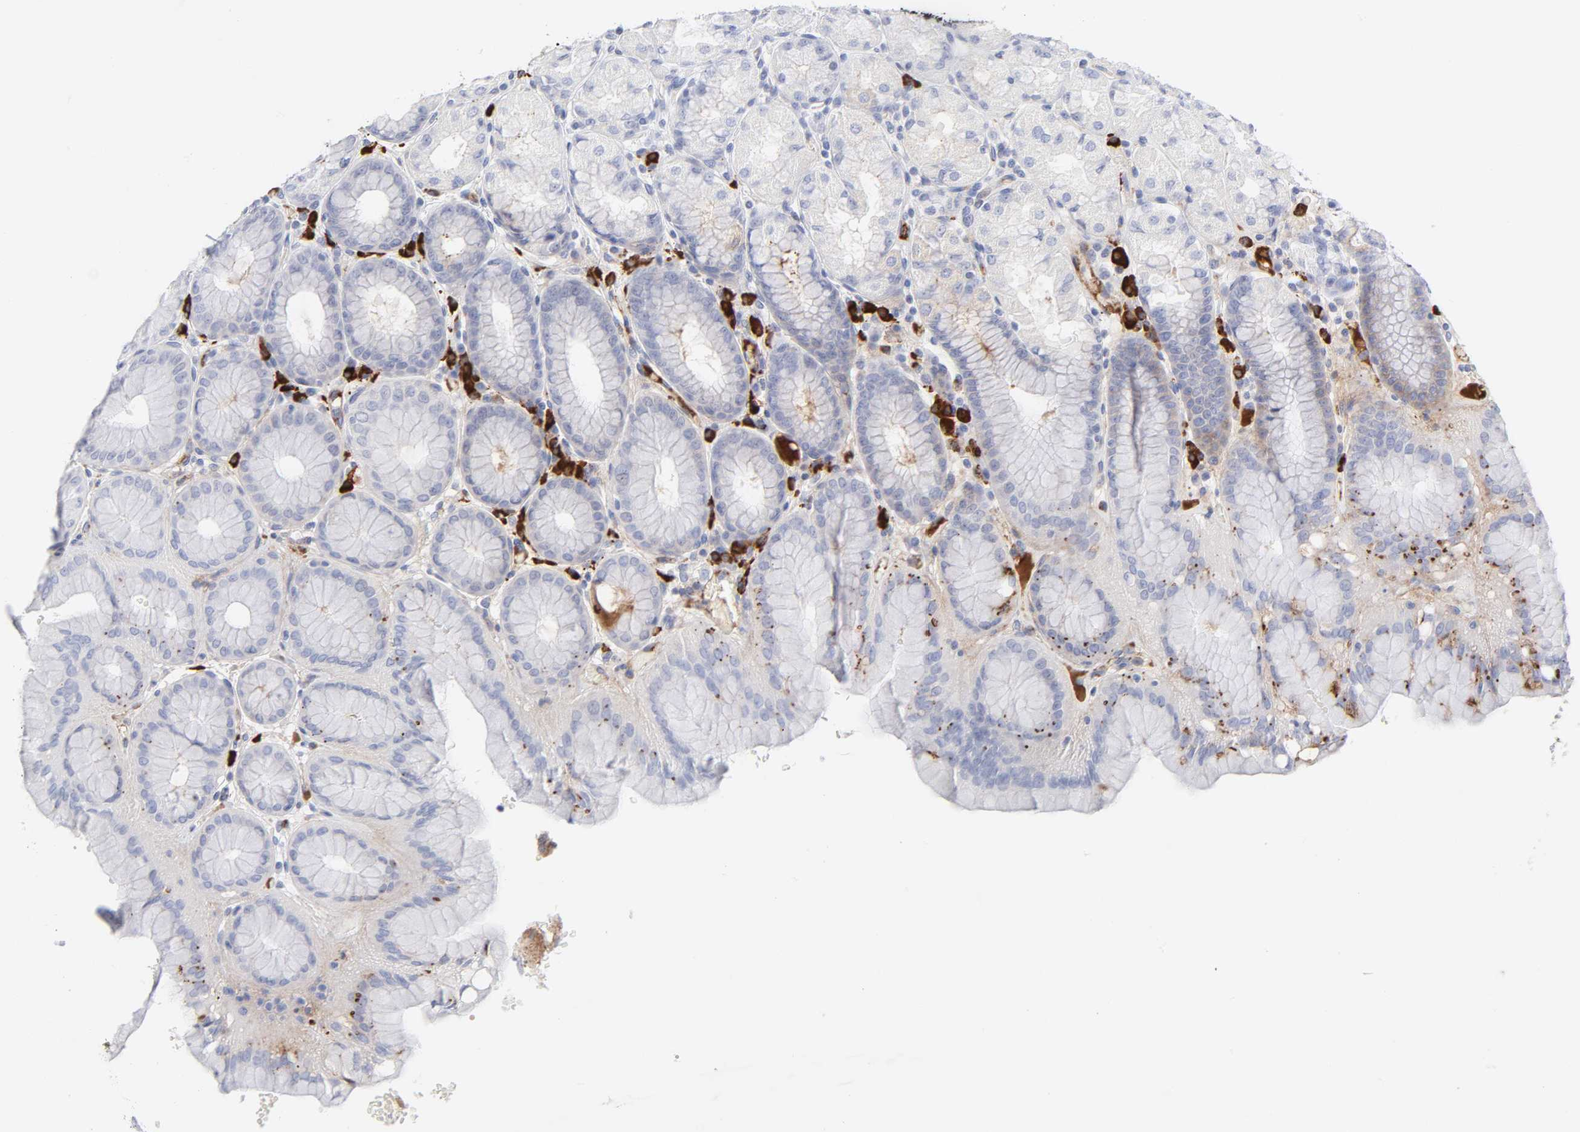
{"staining": {"intensity": "negative", "quantity": "none", "location": "none"}, "tissue": "stomach", "cell_type": "Glandular cells", "image_type": "normal", "snomed": [{"axis": "morphology", "description": "Normal tissue, NOS"}, {"axis": "topography", "description": "Stomach, upper"}, {"axis": "topography", "description": "Stomach"}], "caption": "Immunohistochemistry image of unremarkable stomach: stomach stained with DAB shows no significant protein positivity in glandular cells.", "gene": "PLAT", "patient": {"sex": "male", "age": 76}}